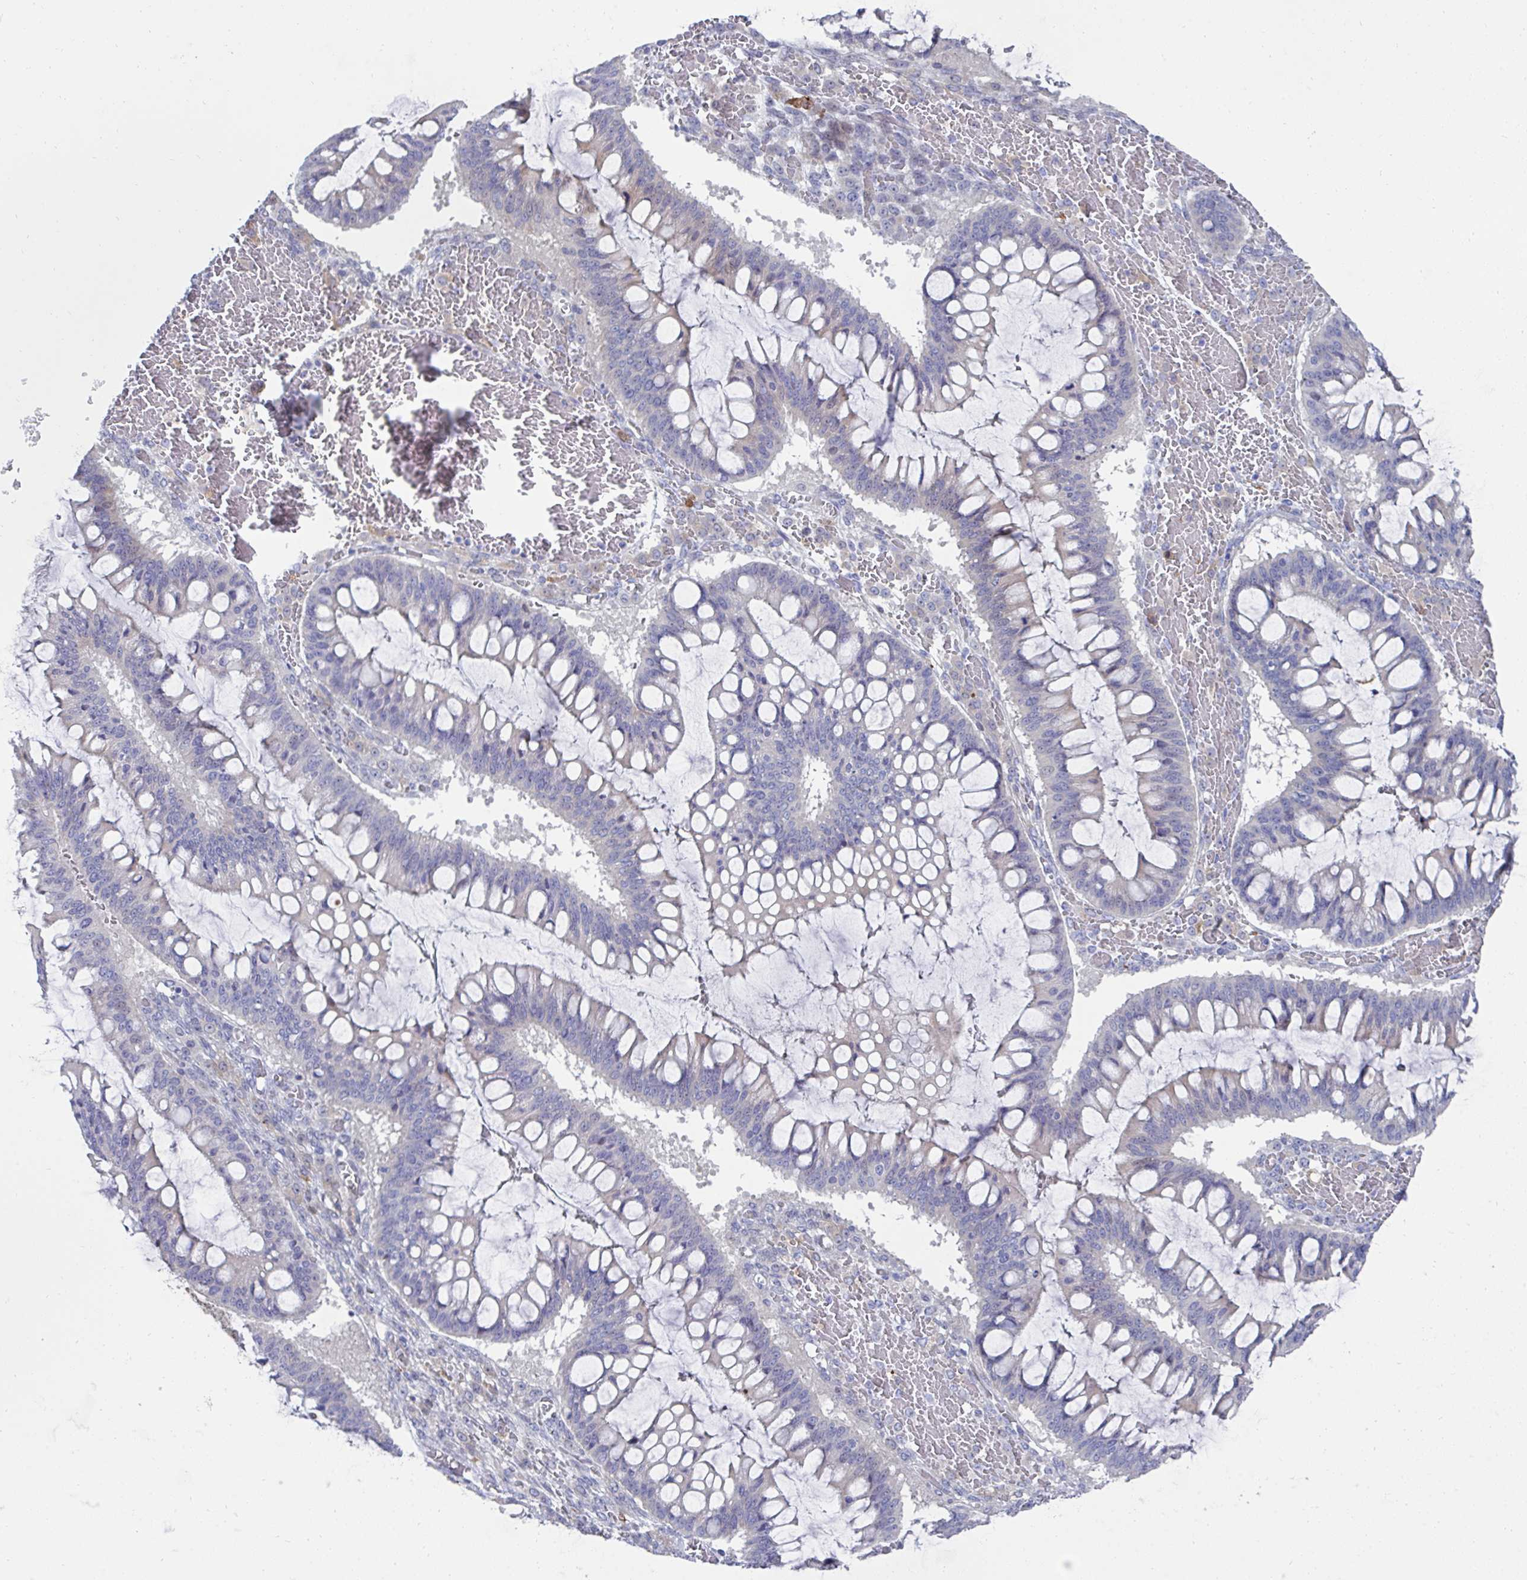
{"staining": {"intensity": "negative", "quantity": "none", "location": "none"}, "tissue": "ovarian cancer", "cell_type": "Tumor cells", "image_type": "cancer", "snomed": [{"axis": "morphology", "description": "Cystadenocarcinoma, mucinous, NOS"}, {"axis": "topography", "description": "Ovary"}], "caption": "Tumor cells show no significant staining in ovarian cancer.", "gene": "FBXL13", "patient": {"sex": "female", "age": 73}}